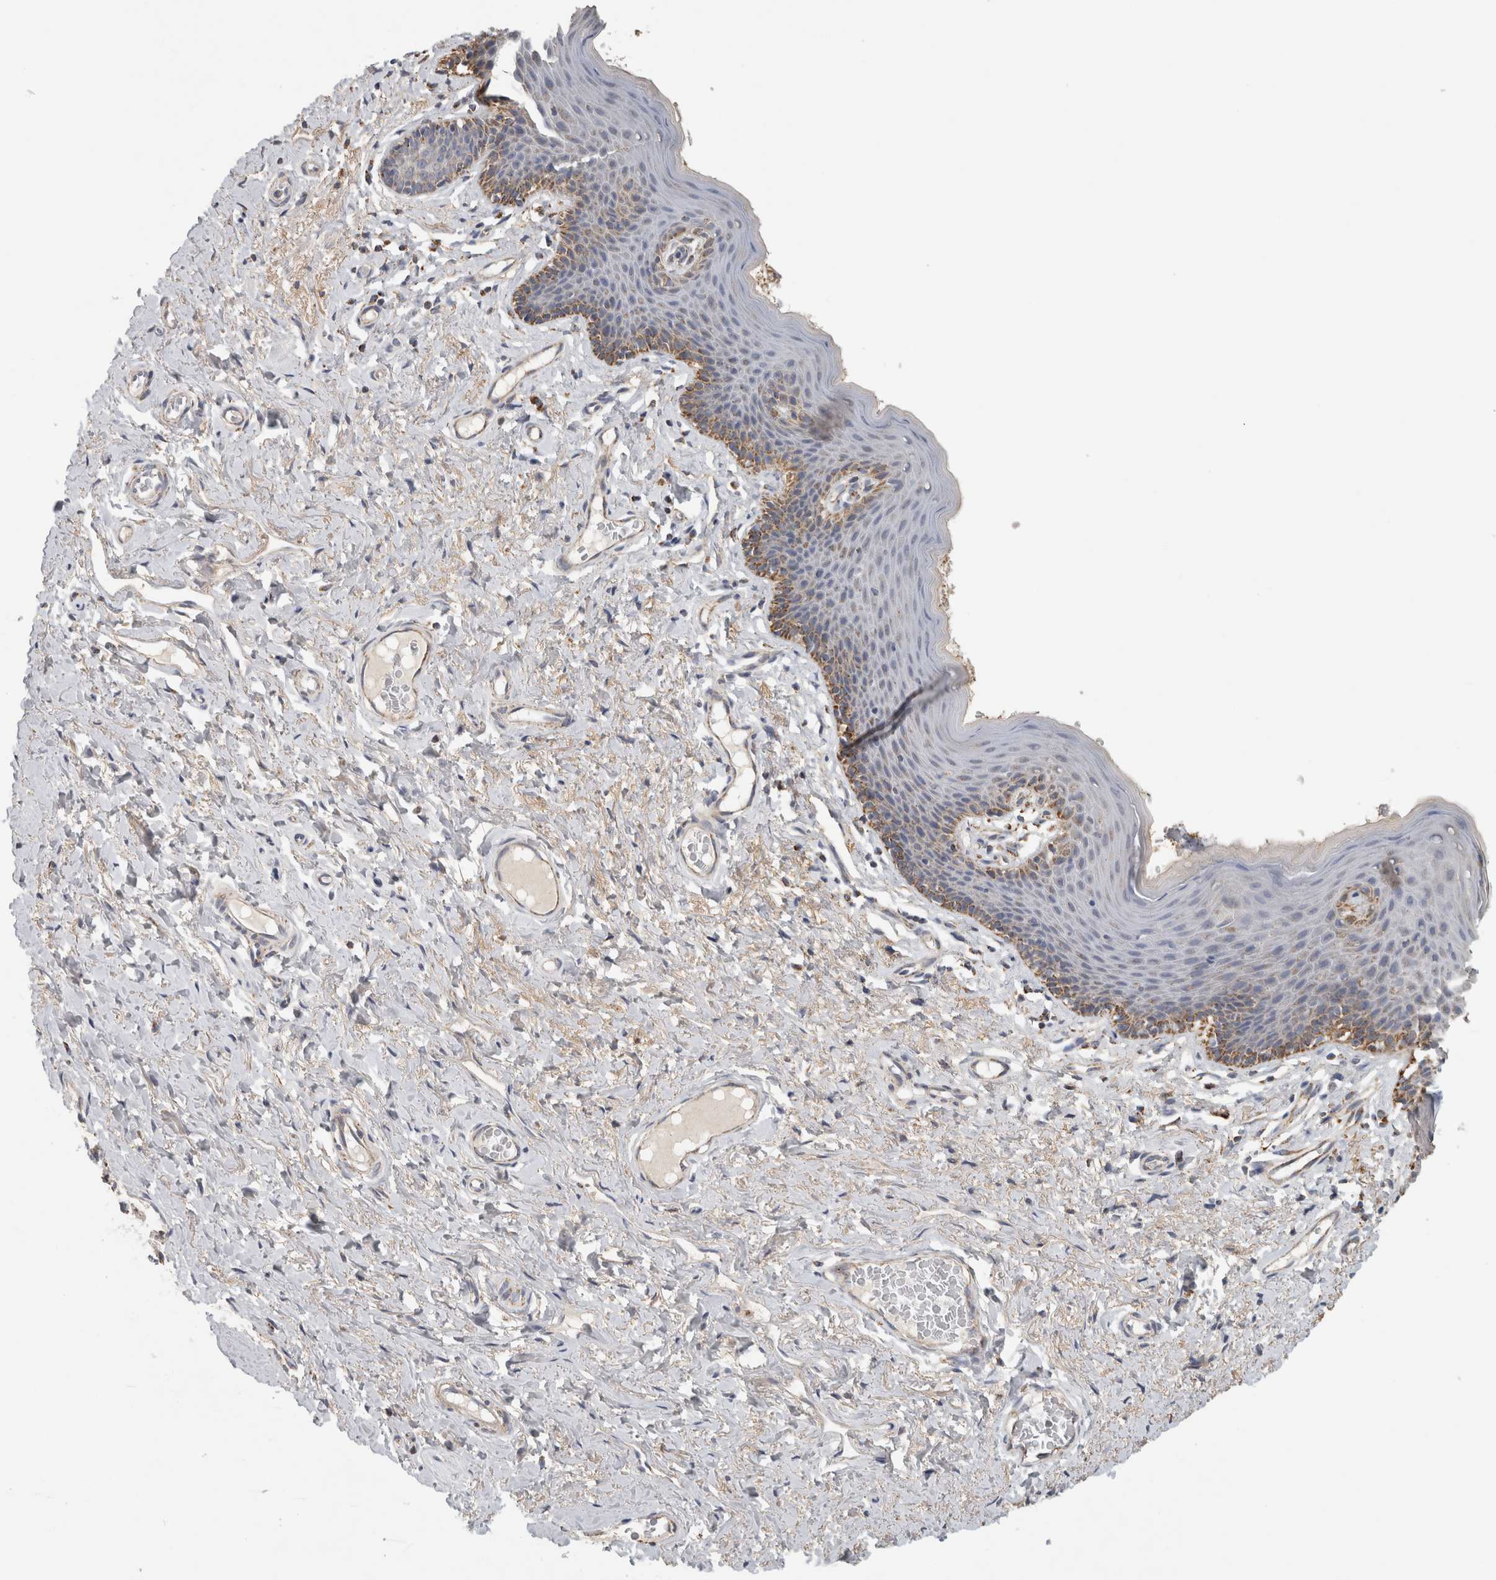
{"staining": {"intensity": "moderate", "quantity": "<25%", "location": "cytoplasmic/membranous"}, "tissue": "skin", "cell_type": "Epidermal cells", "image_type": "normal", "snomed": [{"axis": "morphology", "description": "Normal tissue, NOS"}, {"axis": "topography", "description": "Vulva"}], "caption": "Immunohistochemistry (IHC) photomicrograph of normal skin: human skin stained using IHC exhibits low levels of moderate protein expression localized specifically in the cytoplasmic/membranous of epidermal cells, appearing as a cytoplasmic/membranous brown color.", "gene": "ST8SIA1", "patient": {"sex": "female", "age": 66}}